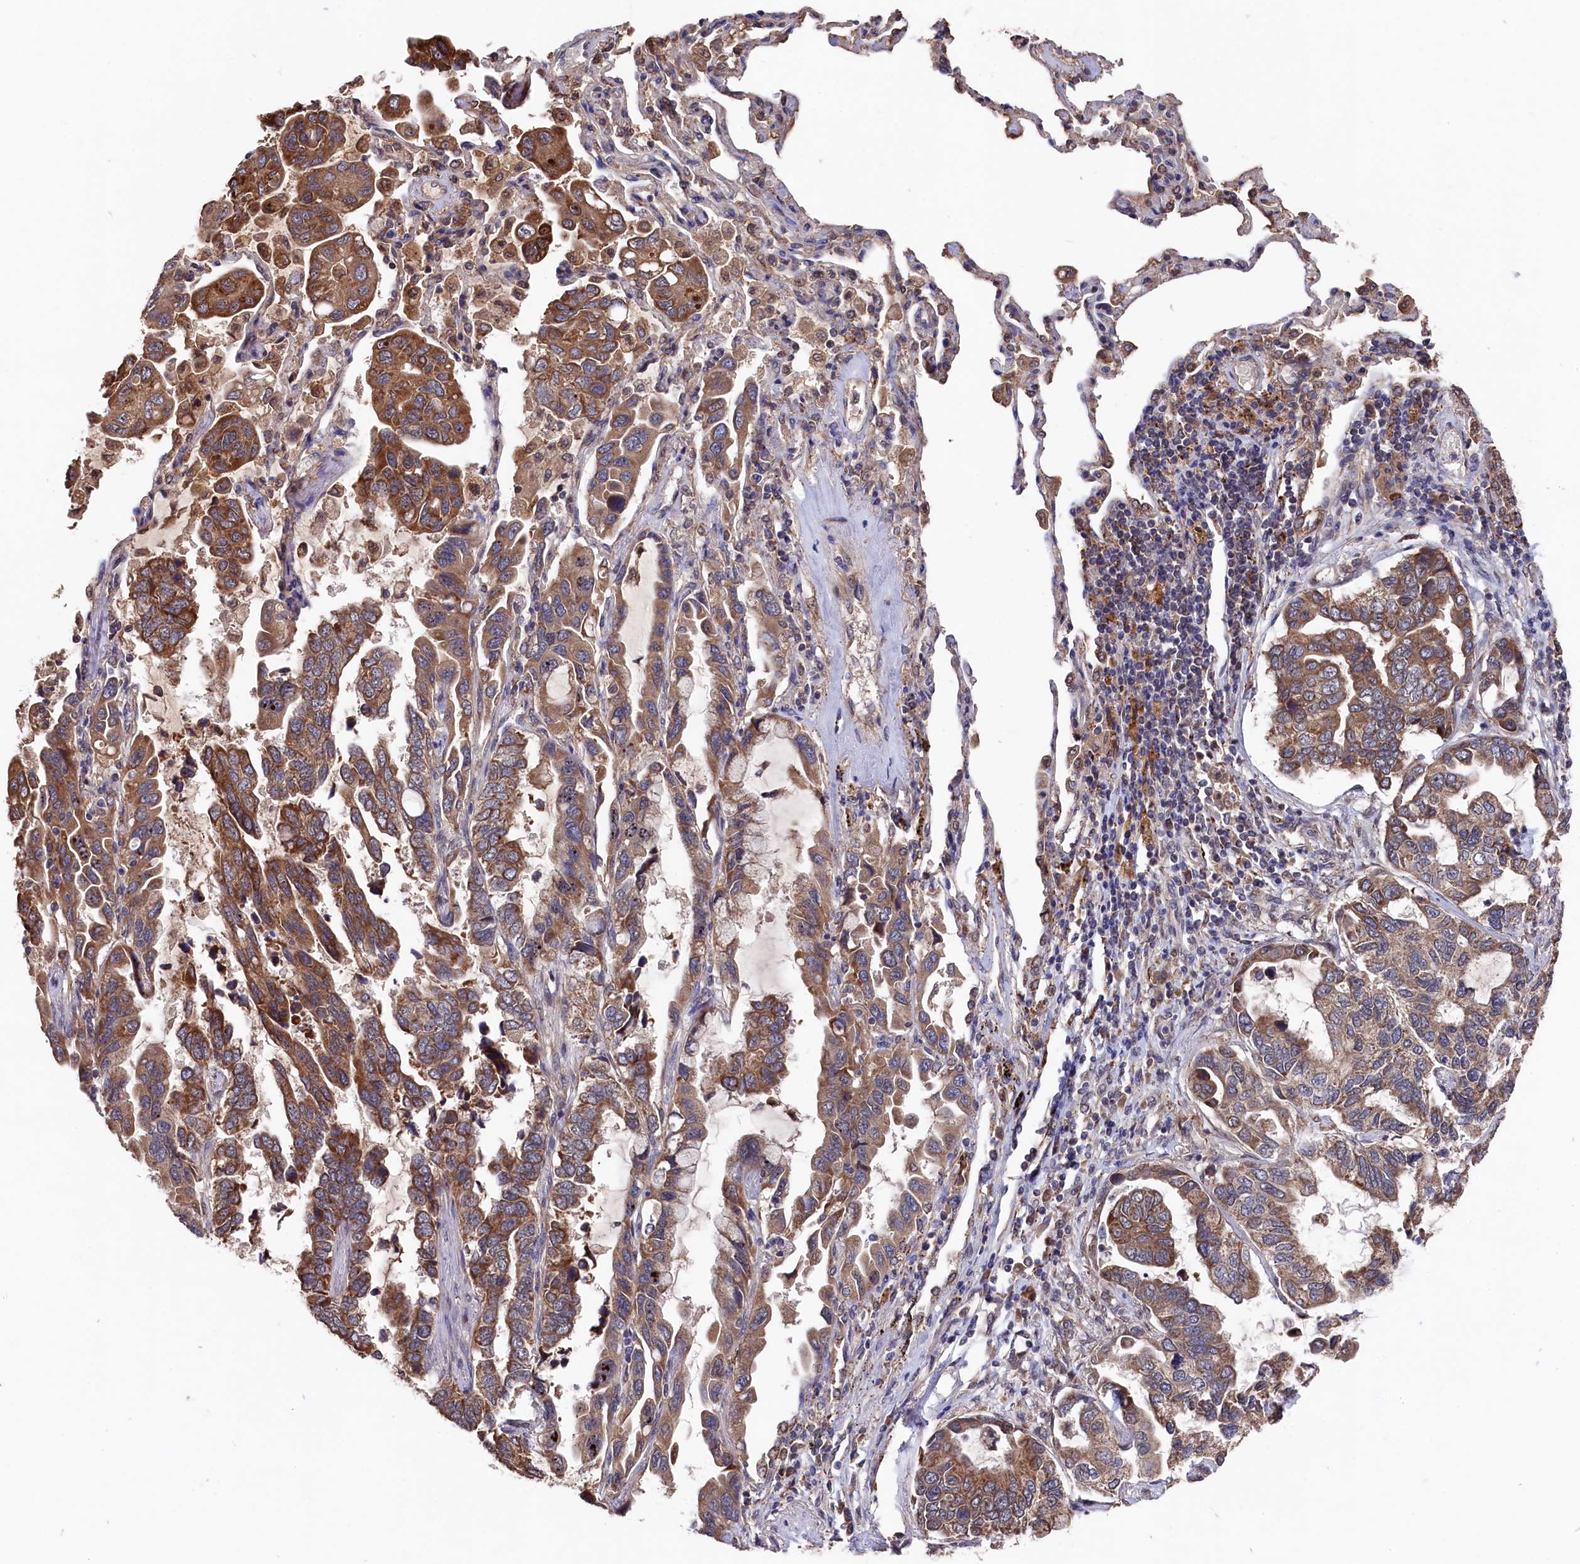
{"staining": {"intensity": "moderate", "quantity": ">75%", "location": "cytoplasmic/membranous"}, "tissue": "lung cancer", "cell_type": "Tumor cells", "image_type": "cancer", "snomed": [{"axis": "morphology", "description": "Adenocarcinoma, NOS"}, {"axis": "topography", "description": "Lung"}], "caption": "Immunohistochemical staining of lung cancer displays medium levels of moderate cytoplasmic/membranous positivity in approximately >75% of tumor cells.", "gene": "SLC12A4", "patient": {"sex": "male", "age": 64}}